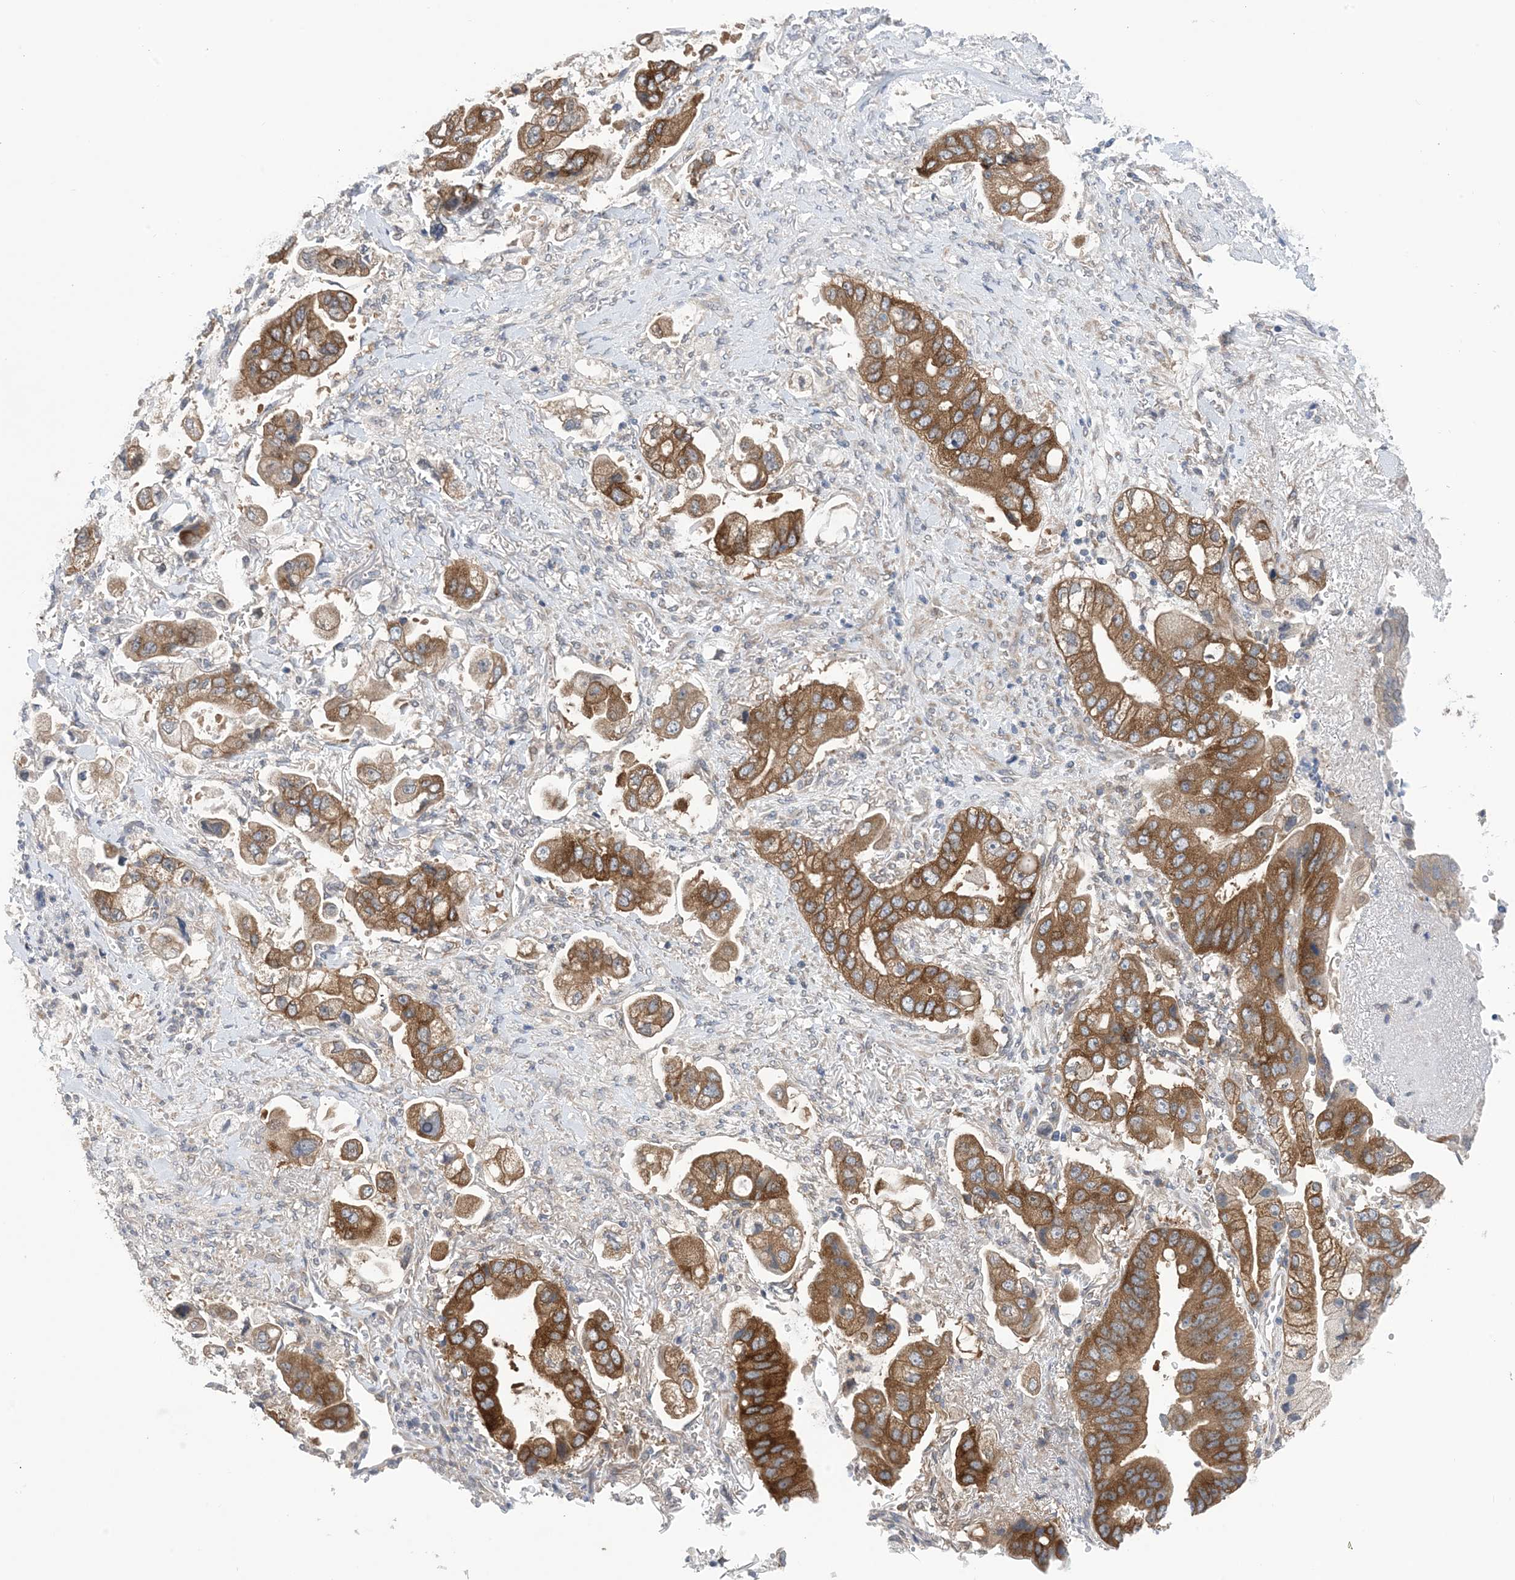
{"staining": {"intensity": "moderate", "quantity": ">75%", "location": "cytoplasmic/membranous"}, "tissue": "stomach cancer", "cell_type": "Tumor cells", "image_type": "cancer", "snomed": [{"axis": "morphology", "description": "Adenocarcinoma, NOS"}, {"axis": "topography", "description": "Stomach"}], "caption": "Immunohistochemistry (IHC) of stomach cancer reveals medium levels of moderate cytoplasmic/membranous expression in about >75% of tumor cells. (IHC, brightfield microscopy, high magnification).", "gene": "EHBP1", "patient": {"sex": "male", "age": 62}}